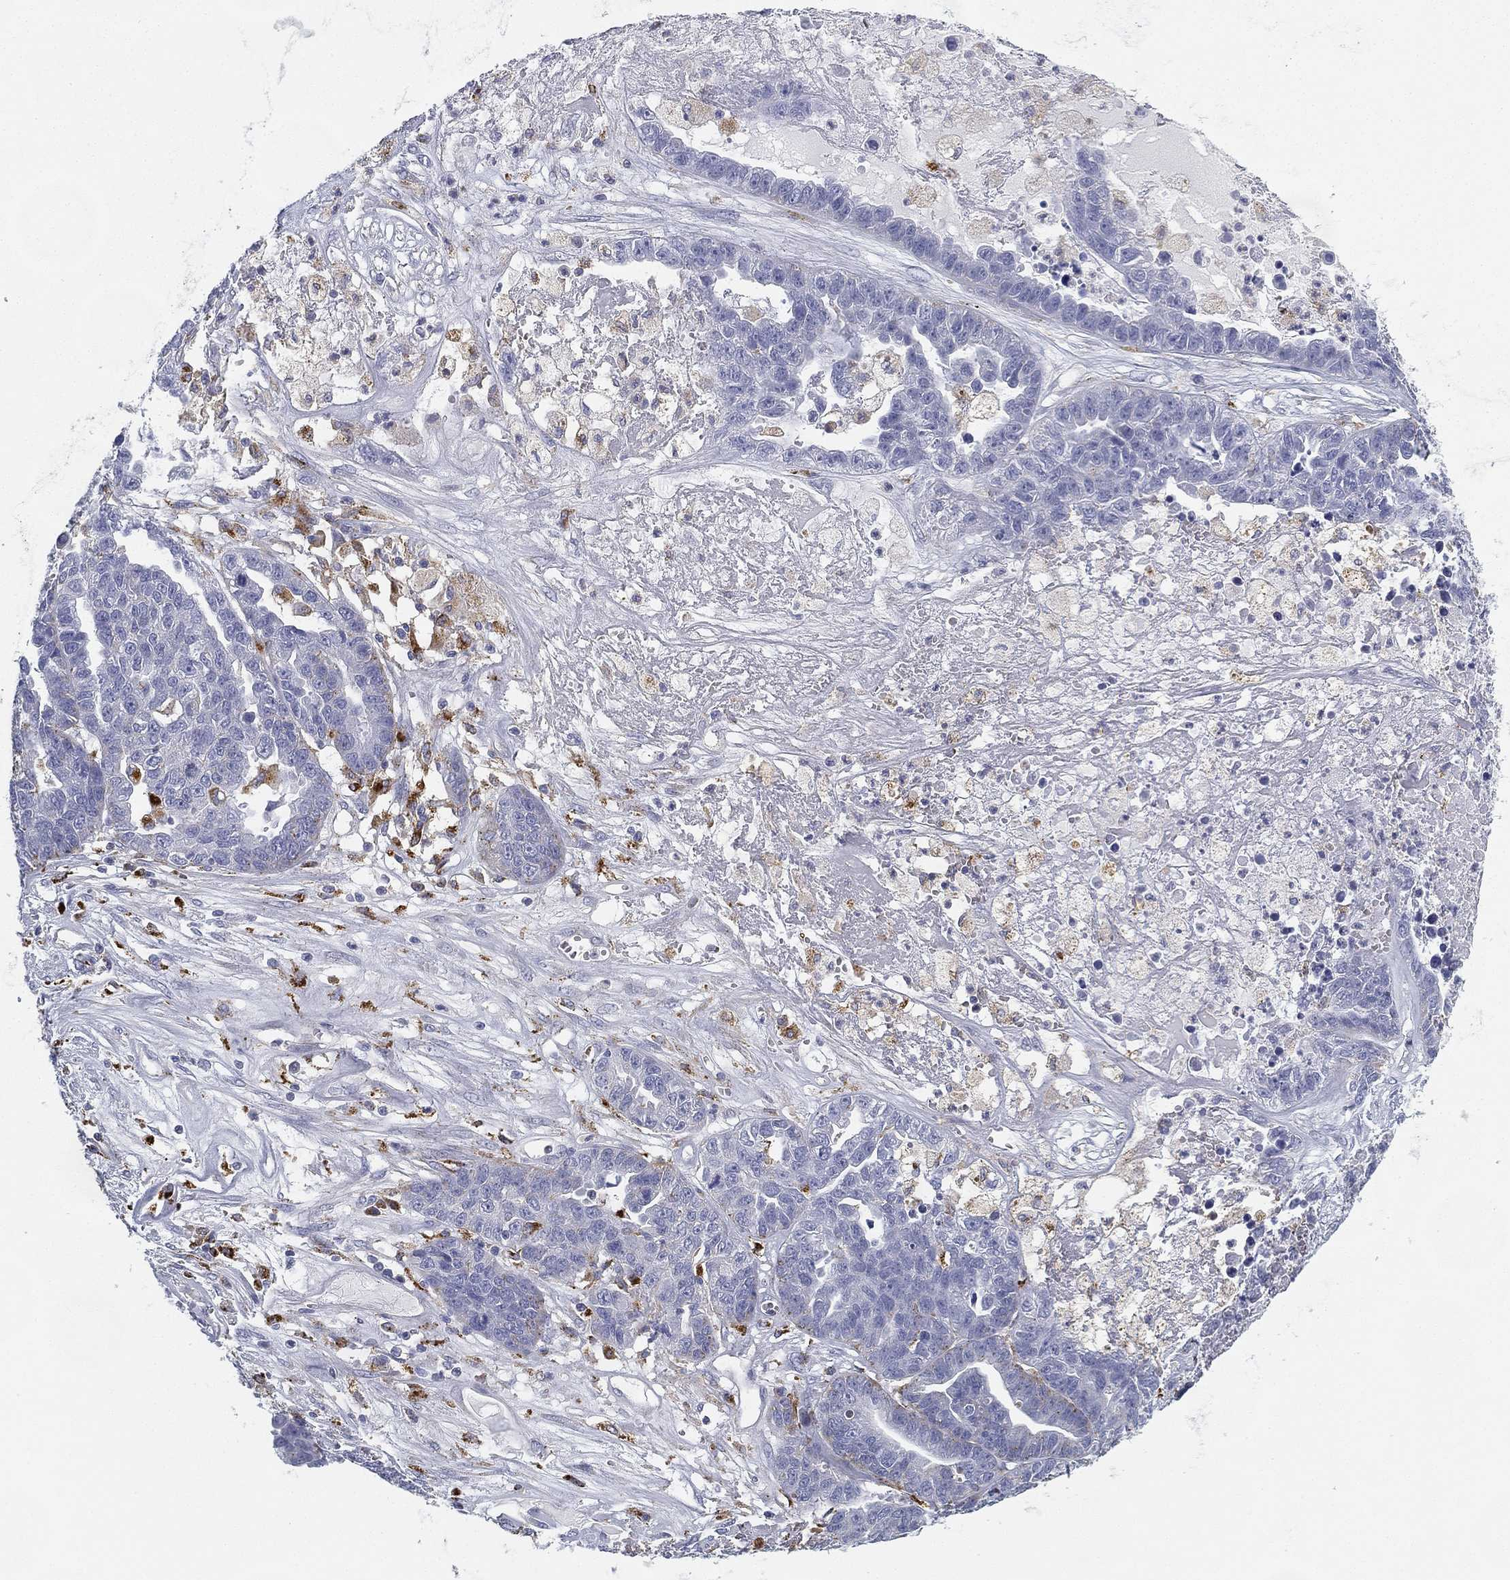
{"staining": {"intensity": "negative", "quantity": "none", "location": "none"}, "tissue": "ovarian cancer", "cell_type": "Tumor cells", "image_type": "cancer", "snomed": [{"axis": "morphology", "description": "Cystadenocarcinoma, serous, NOS"}, {"axis": "topography", "description": "Ovary"}], "caption": "Serous cystadenocarcinoma (ovarian) was stained to show a protein in brown. There is no significant expression in tumor cells.", "gene": "NPC2", "patient": {"sex": "female", "age": 87}}